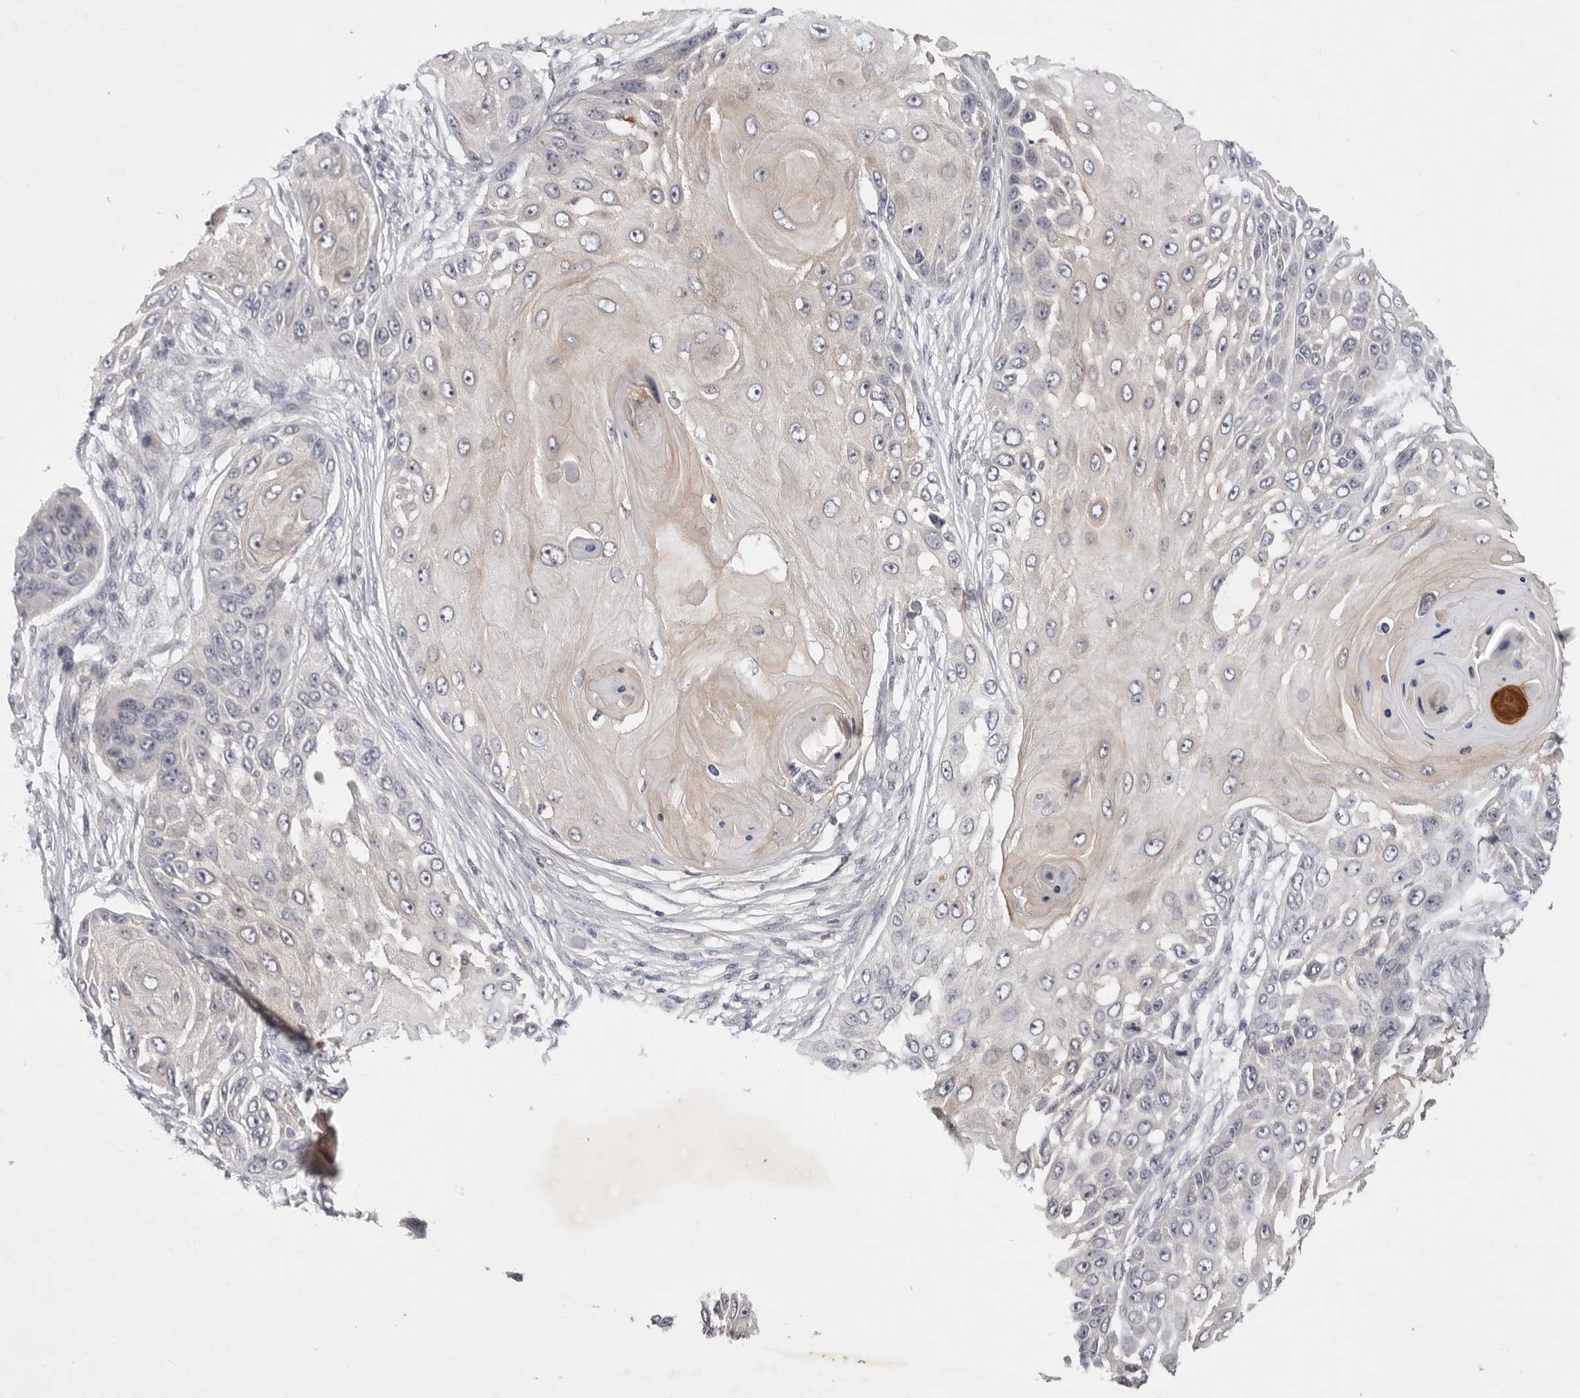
{"staining": {"intensity": "weak", "quantity": "<25%", "location": "cytoplasmic/membranous"}, "tissue": "skin cancer", "cell_type": "Tumor cells", "image_type": "cancer", "snomed": [{"axis": "morphology", "description": "Squamous cell carcinoma, NOS"}, {"axis": "topography", "description": "Skin"}], "caption": "Tumor cells are negative for protein expression in human skin cancer (squamous cell carcinoma). (DAB immunohistochemistry with hematoxylin counter stain).", "gene": "ITGAD", "patient": {"sex": "female", "age": 44}}